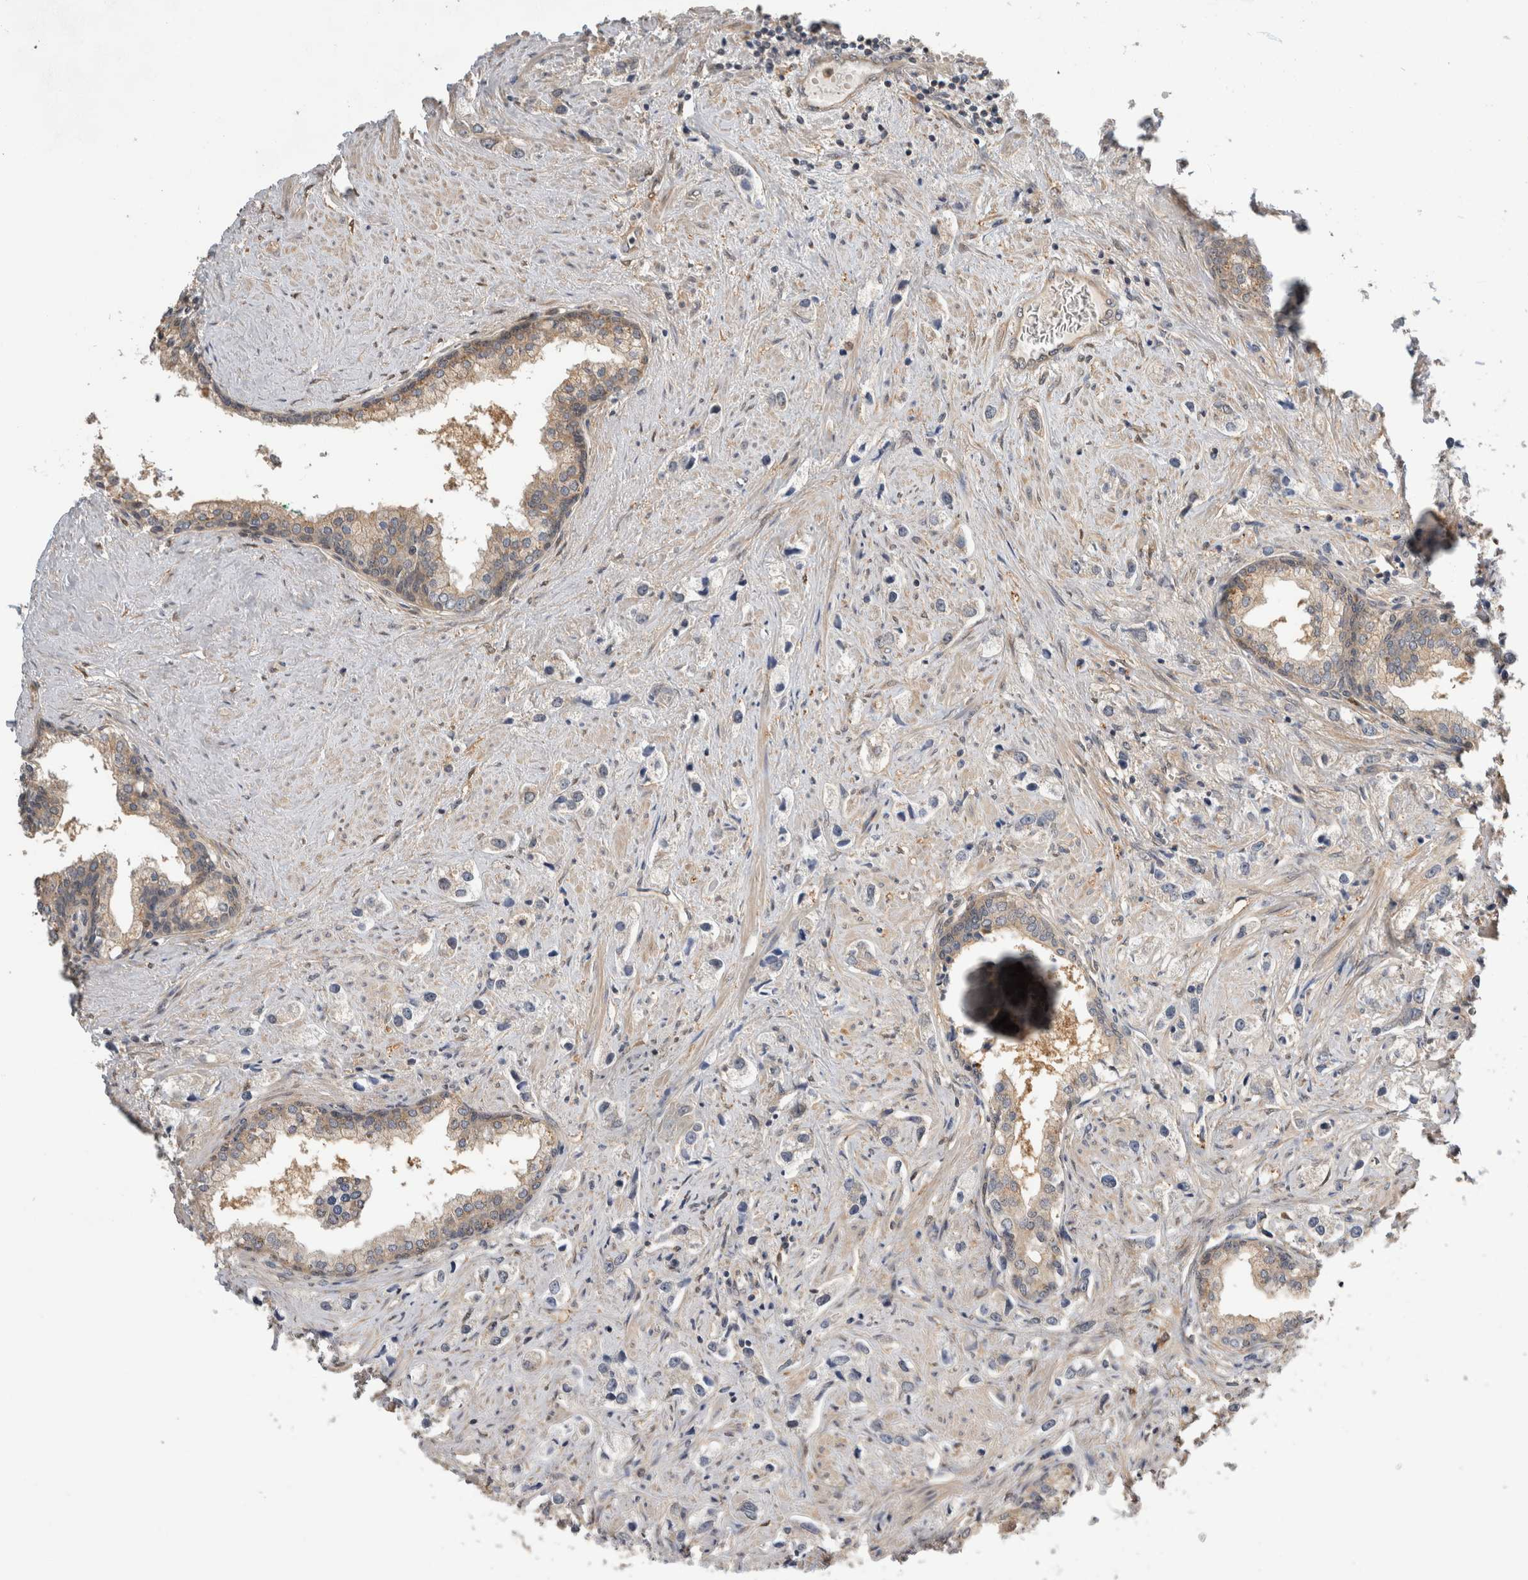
{"staining": {"intensity": "negative", "quantity": "none", "location": "none"}, "tissue": "prostate cancer", "cell_type": "Tumor cells", "image_type": "cancer", "snomed": [{"axis": "morphology", "description": "Adenocarcinoma, High grade"}, {"axis": "topography", "description": "Prostate"}], "caption": "IHC image of neoplastic tissue: human adenocarcinoma (high-grade) (prostate) stained with DAB exhibits no significant protein positivity in tumor cells.", "gene": "PGM1", "patient": {"sex": "male", "age": 66}}